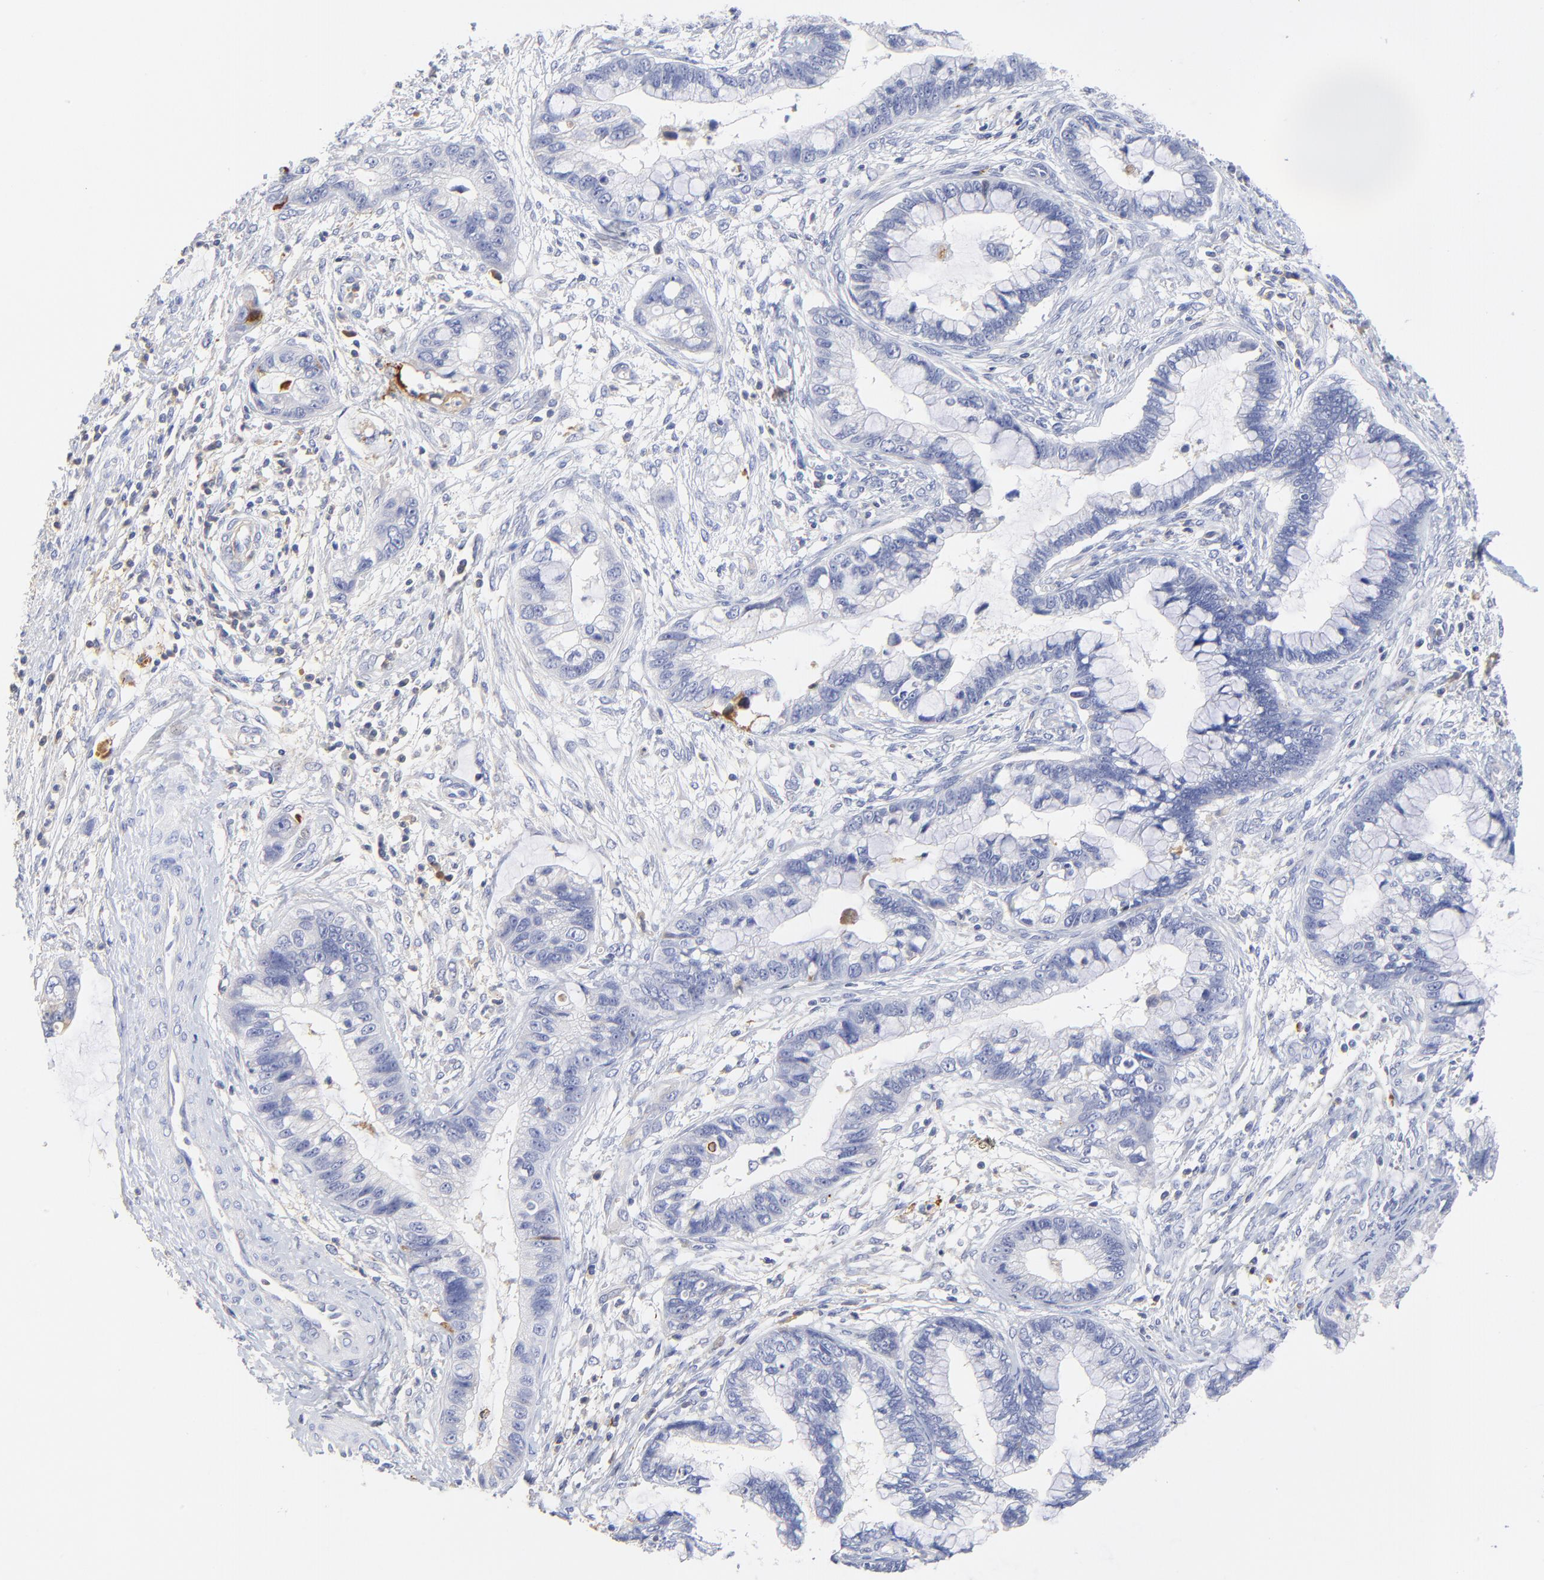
{"staining": {"intensity": "negative", "quantity": "none", "location": "none"}, "tissue": "cervical cancer", "cell_type": "Tumor cells", "image_type": "cancer", "snomed": [{"axis": "morphology", "description": "Adenocarcinoma, NOS"}, {"axis": "topography", "description": "Cervix"}], "caption": "This is an immunohistochemistry (IHC) histopathology image of cervical cancer. There is no positivity in tumor cells.", "gene": "MDGA2", "patient": {"sex": "female", "age": 44}}